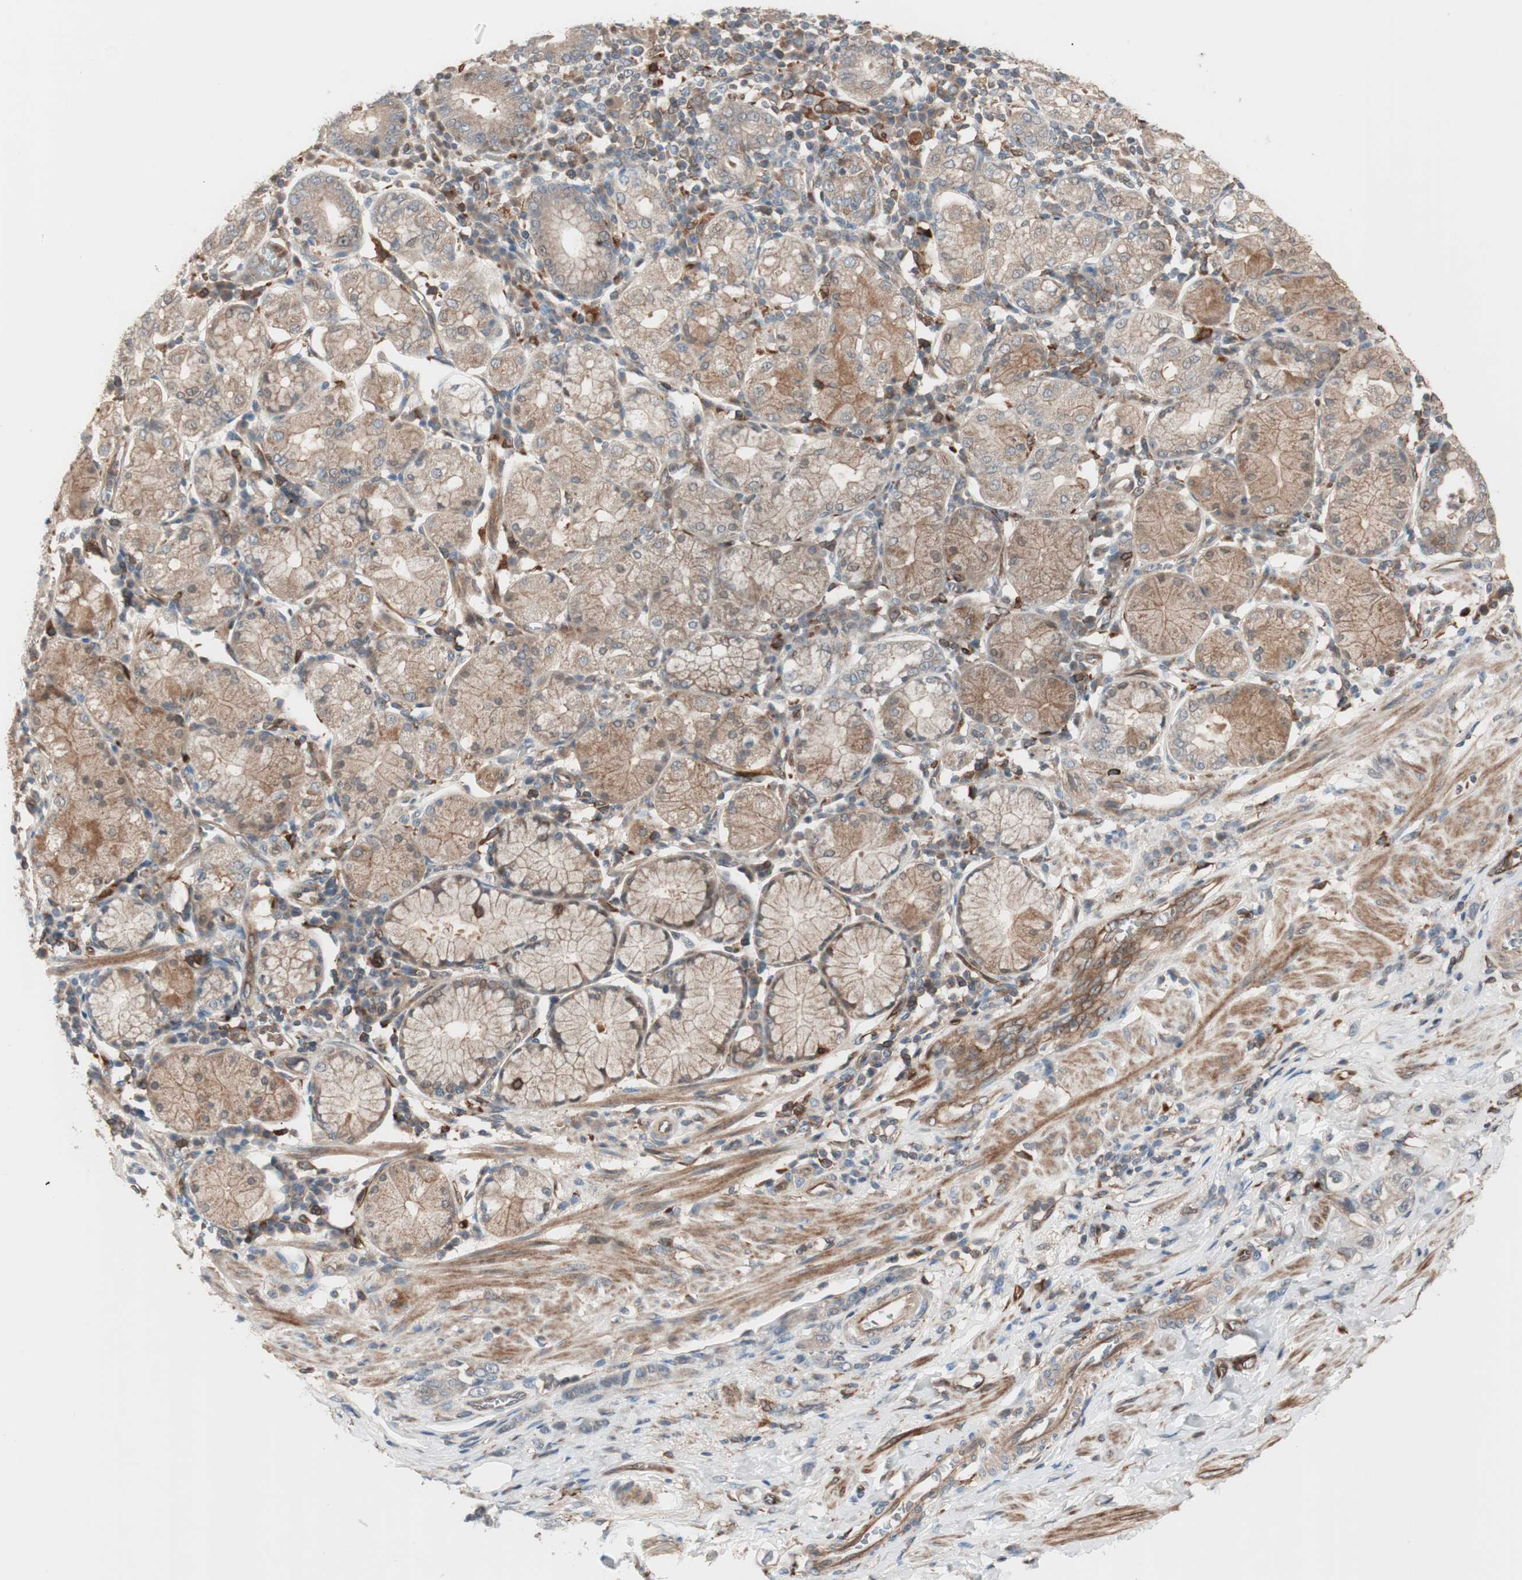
{"staining": {"intensity": "moderate", "quantity": ">75%", "location": "cytoplasmic/membranous"}, "tissue": "stomach cancer", "cell_type": "Tumor cells", "image_type": "cancer", "snomed": [{"axis": "morphology", "description": "Adenocarcinoma, NOS"}, {"axis": "topography", "description": "Stomach"}], "caption": "A medium amount of moderate cytoplasmic/membranous expression is identified in approximately >75% of tumor cells in stomach cancer tissue.", "gene": "STAB1", "patient": {"sex": "male", "age": 82}}